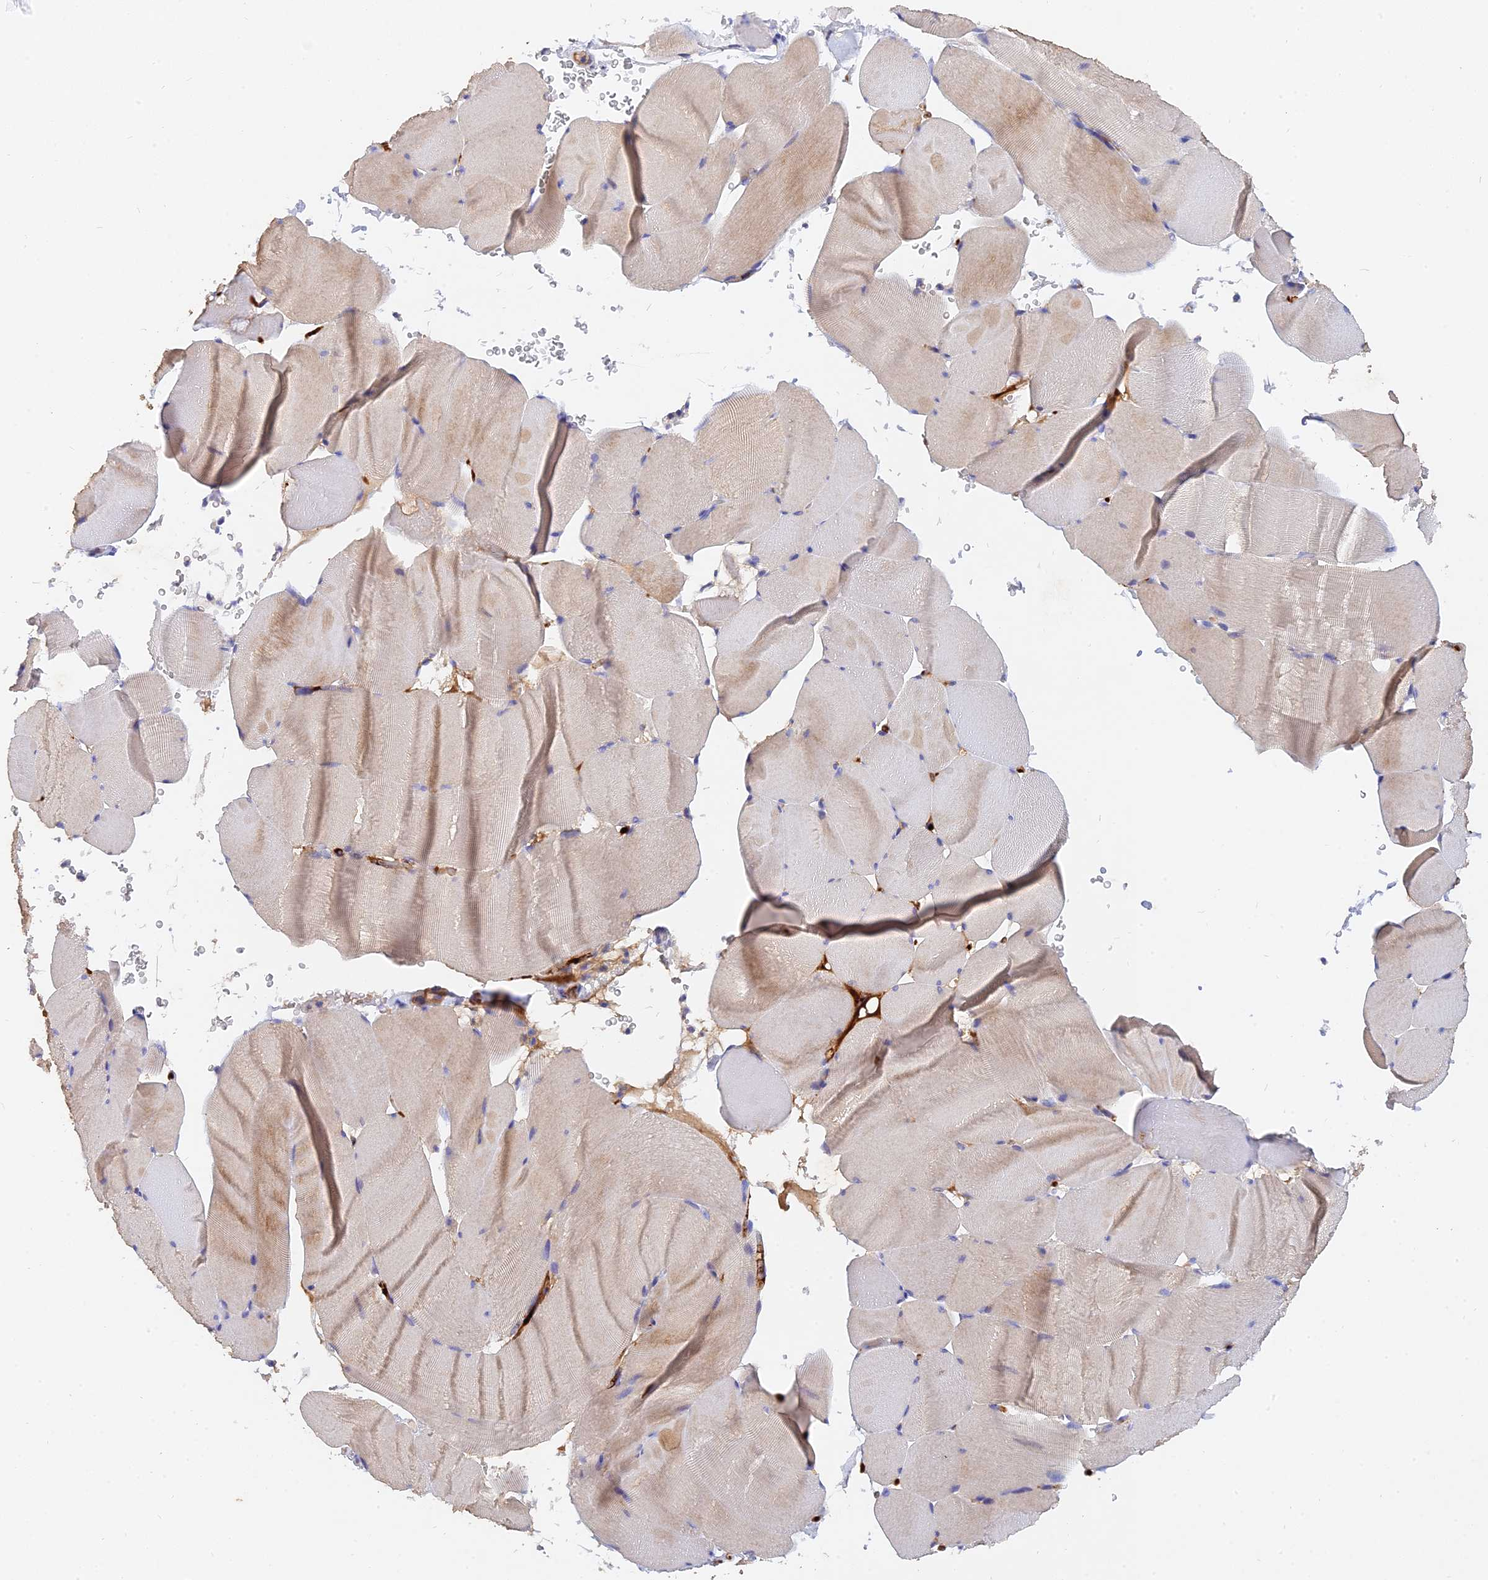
{"staining": {"intensity": "weak", "quantity": "<25%", "location": "cytoplasmic/membranous"}, "tissue": "skeletal muscle", "cell_type": "Myocytes", "image_type": "normal", "snomed": [{"axis": "morphology", "description": "Normal tissue, NOS"}, {"axis": "topography", "description": "Skeletal muscle"}], "caption": "Myocytes show no significant protein positivity in normal skeletal muscle.", "gene": "MROH1", "patient": {"sex": "male", "age": 62}}